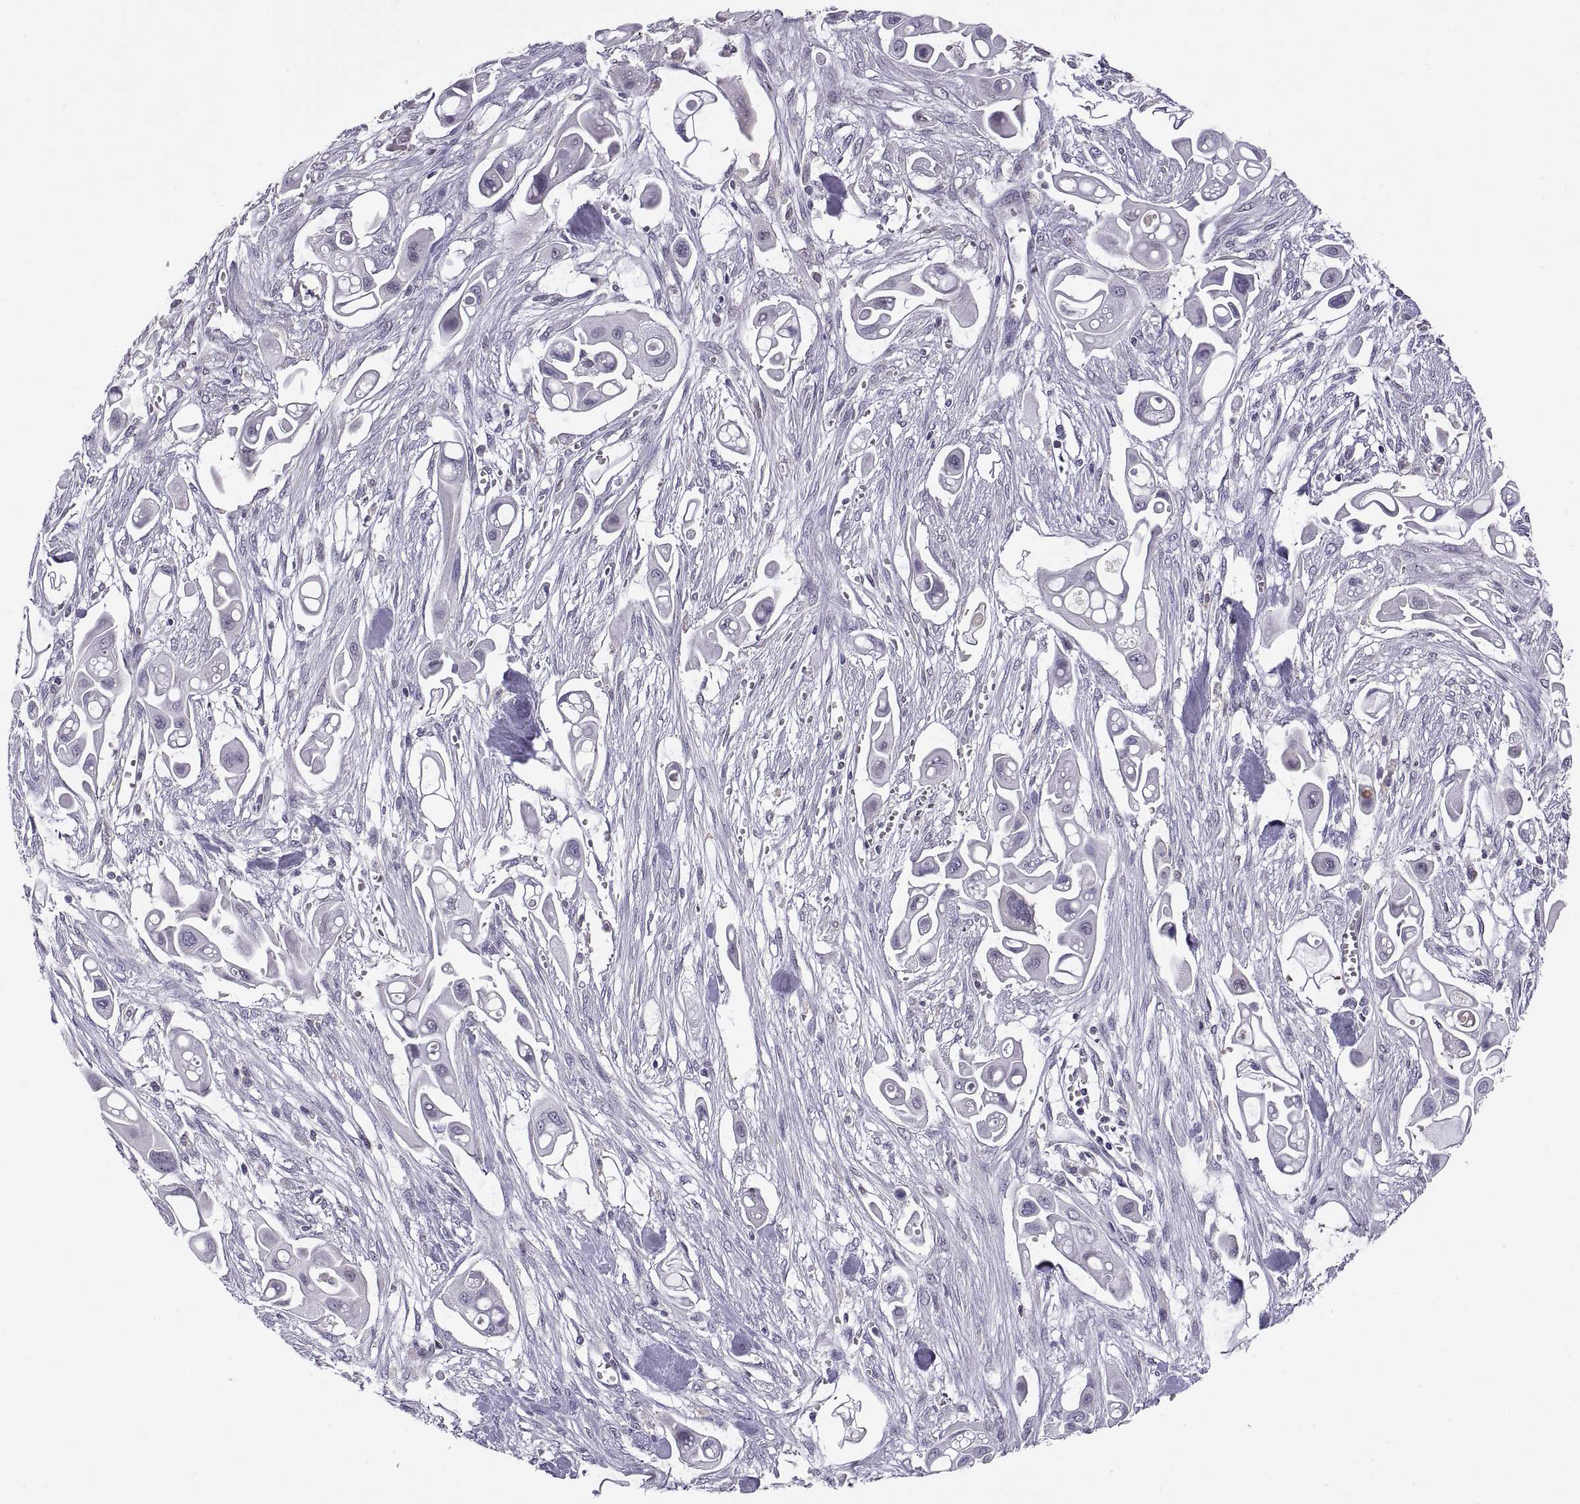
{"staining": {"intensity": "negative", "quantity": "none", "location": "none"}, "tissue": "pancreatic cancer", "cell_type": "Tumor cells", "image_type": "cancer", "snomed": [{"axis": "morphology", "description": "Adenocarcinoma, NOS"}, {"axis": "topography", "description": "Pancreas"}], "caption": "DAB immunohistochemical staining of pancreatic cancer shows no significant staining in tumor cells.", "gene": "FGF9", "patient": {"sex": "male", "age": 50}}